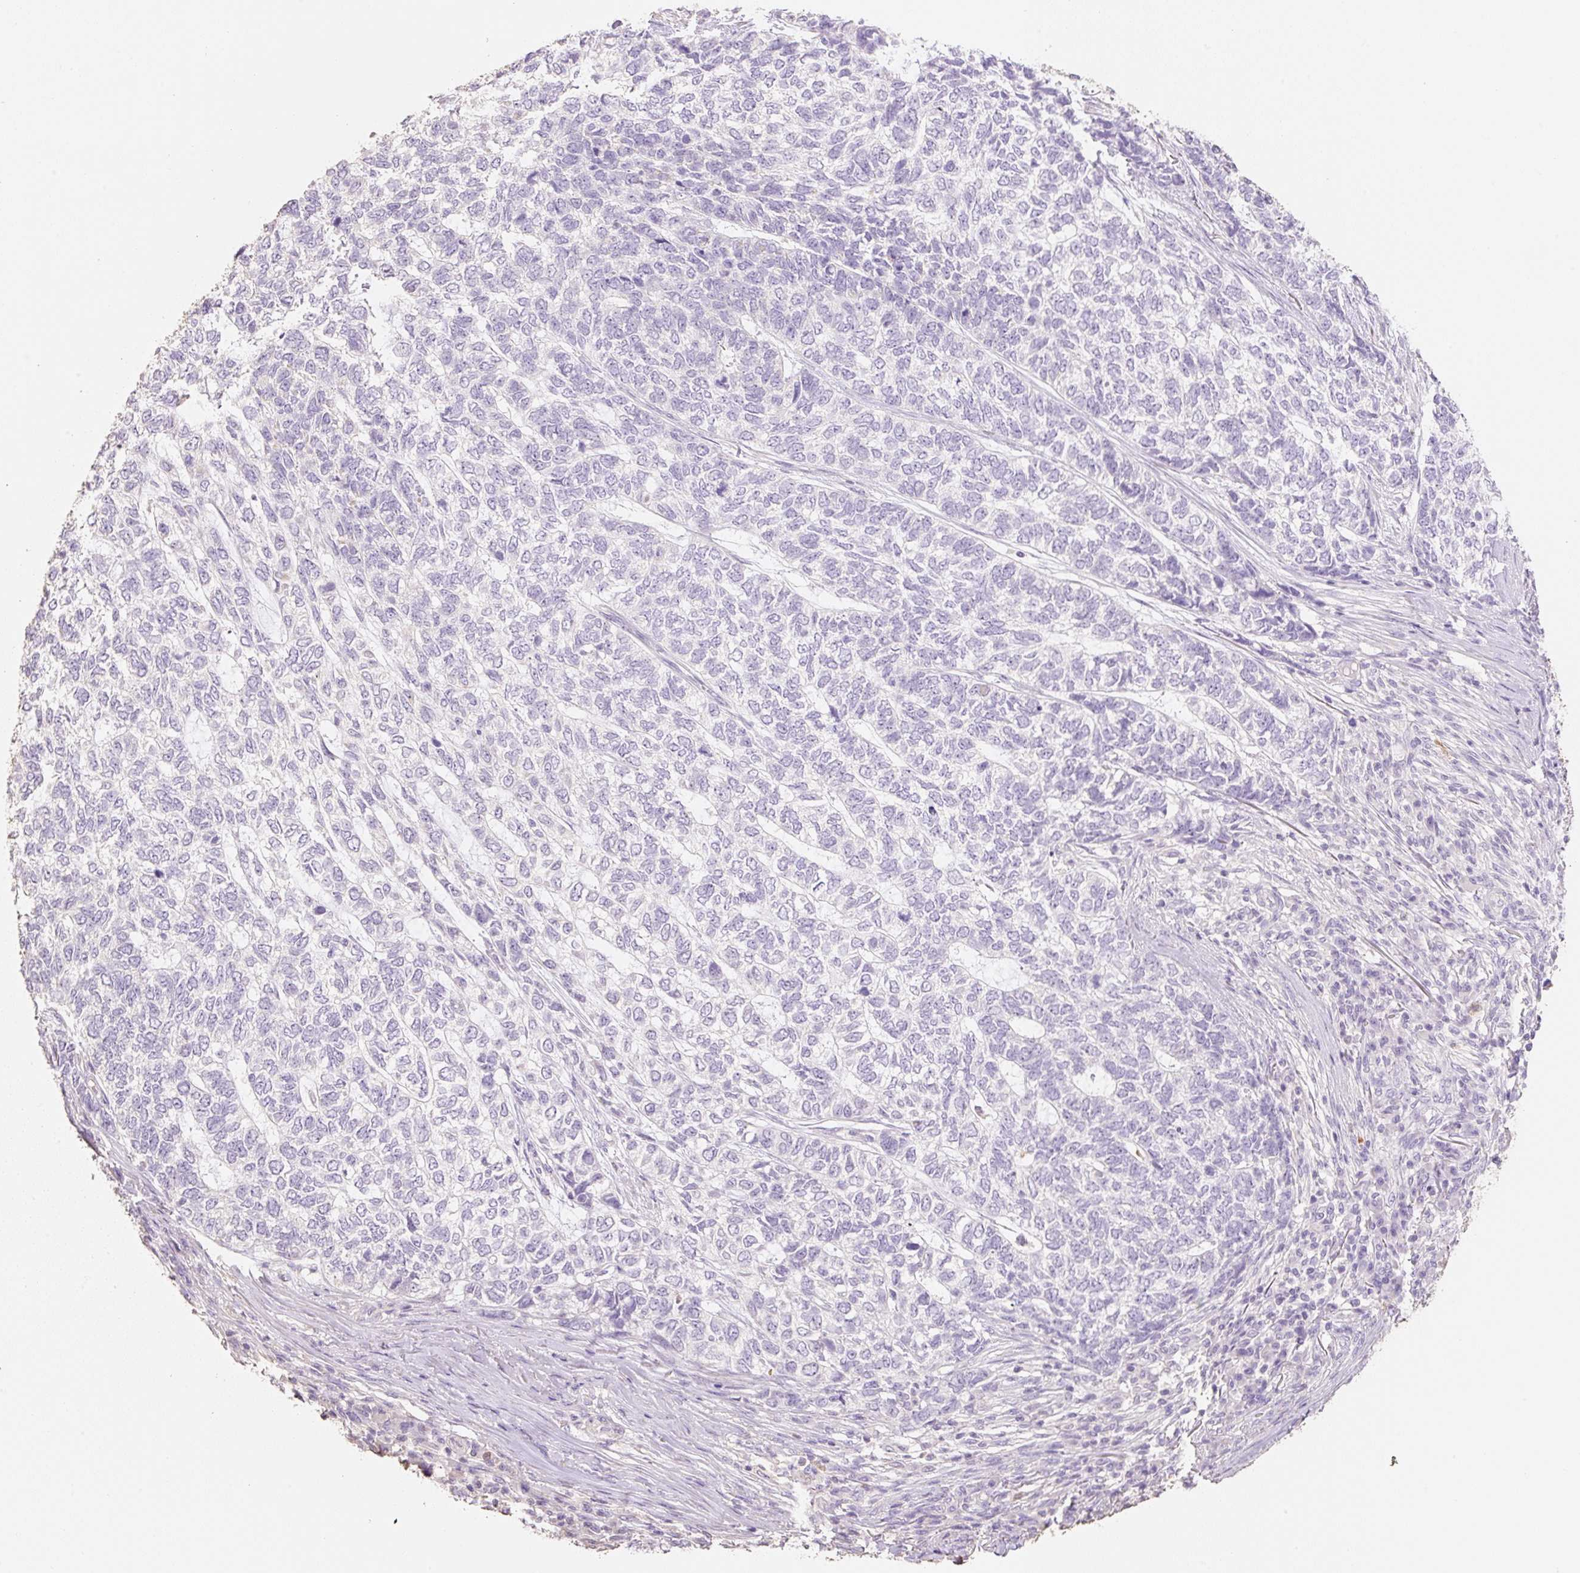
{"staining": {"intensity": "negative", "quantity": "none", "location": "none"}, "tissue": "skin cancer", "cell_type": "Tumor cells", "image_type": "cancer", "snomed": [{"axis": "morphology", "description": "Basal cell carcinoma"}, {"axis": "topography", "description": "Skin"}], "caption": "Human skin cancer stained for a protein using immunohistochemistry displays no expression in tumor cells.", "gene": "MBOAT7", "patient": {"sex": "female", "age": 65}}